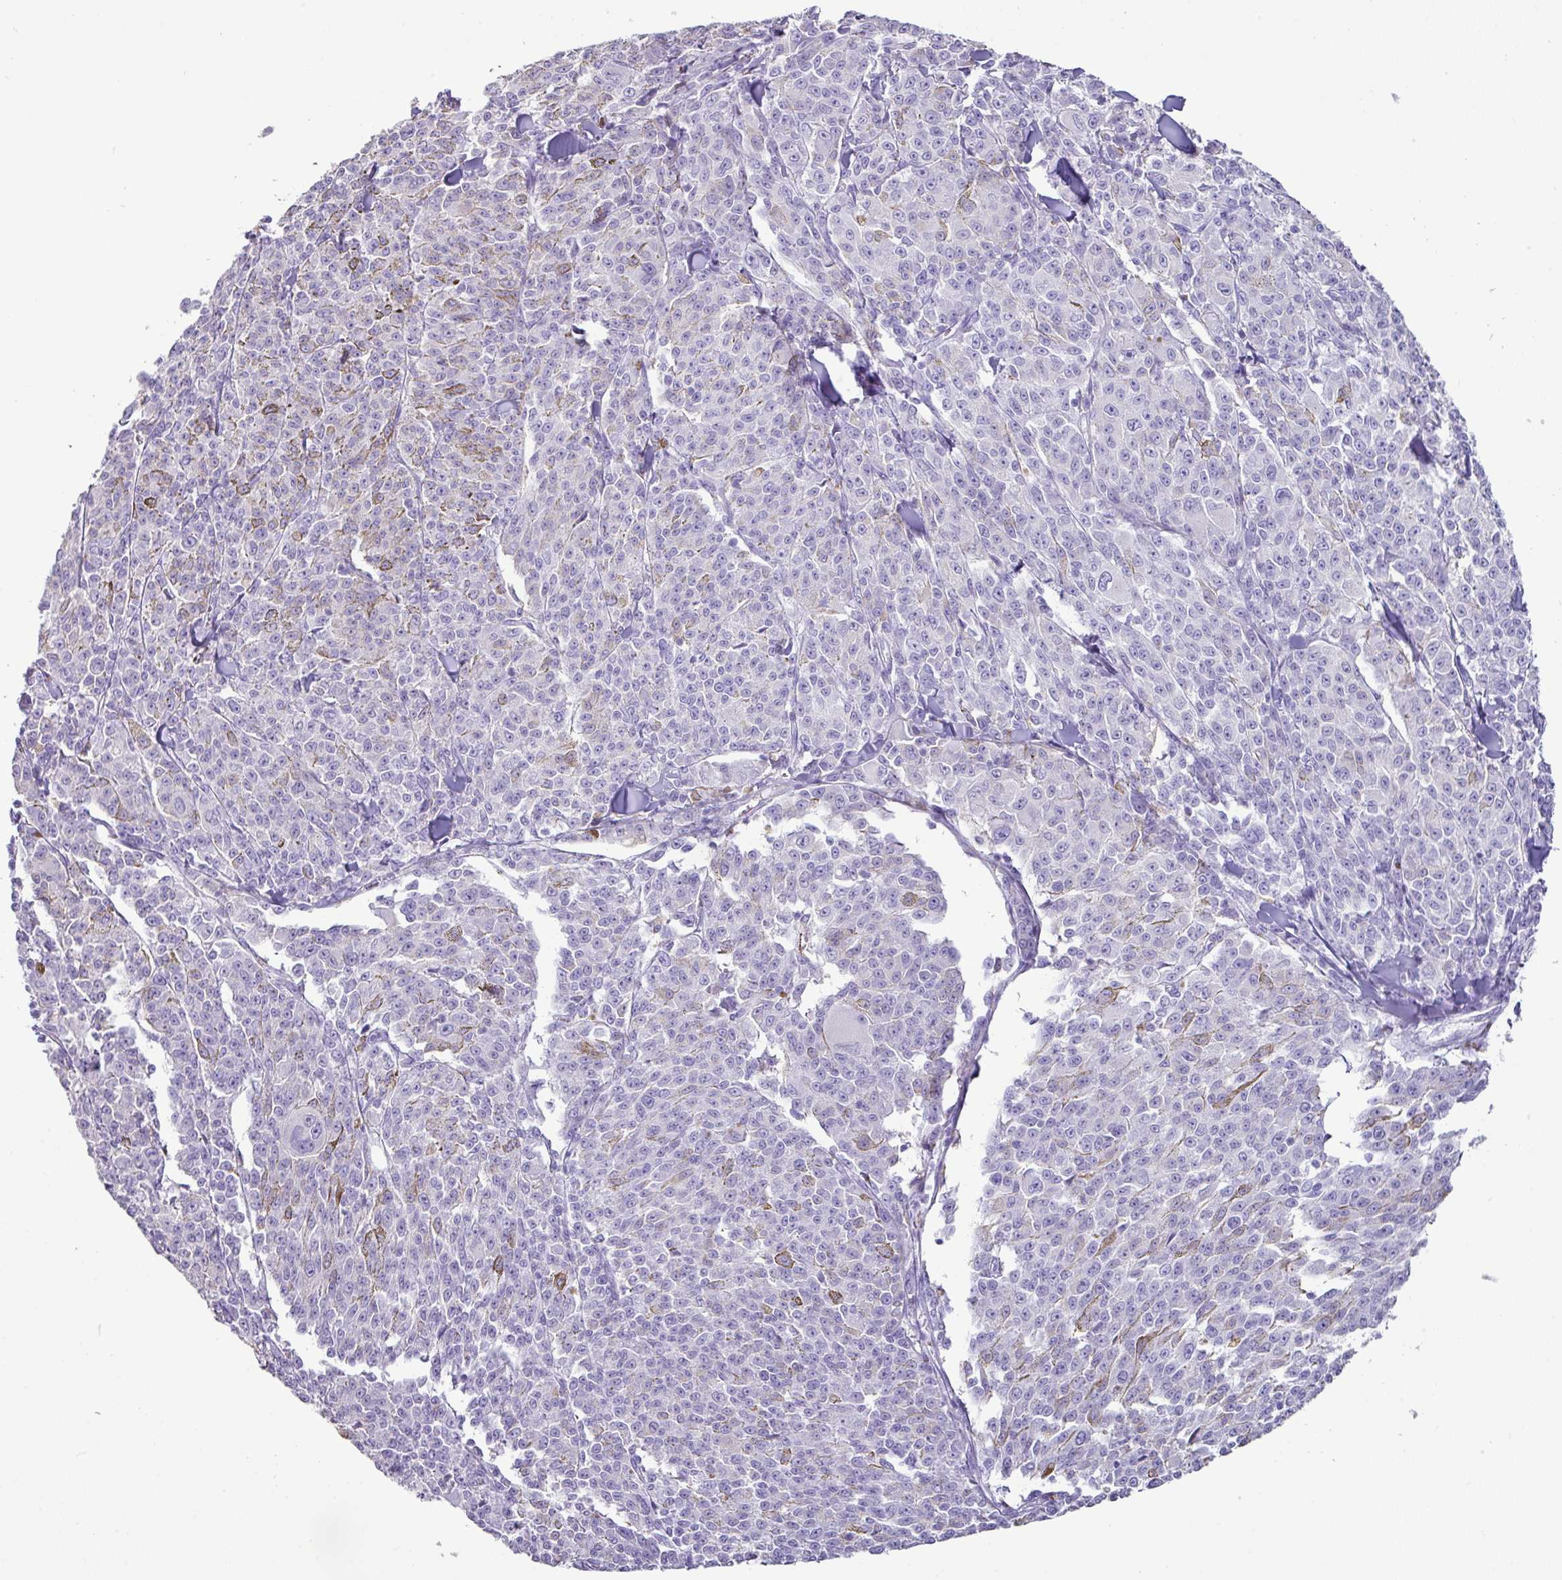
{"staining": {"intensity": "negative", "quantity": "none", "location": "none"}, "tissue": "melanoma", "cell_type": "Tumor cells", "image_type": "cancer", "snomed": [{"axis": "morphology", "description": "Malignant melanoma, NOS"}, {"axis": "topography", "description": "Skin"}], "caption": "Immunohistochemistry histopathology image of neoplastic tissue: human melanoma stained with DAB displays no significant protein positivity in tumor cells.", "gene": "GSTA3", "patient": {"sex": "female", "age": 52}}